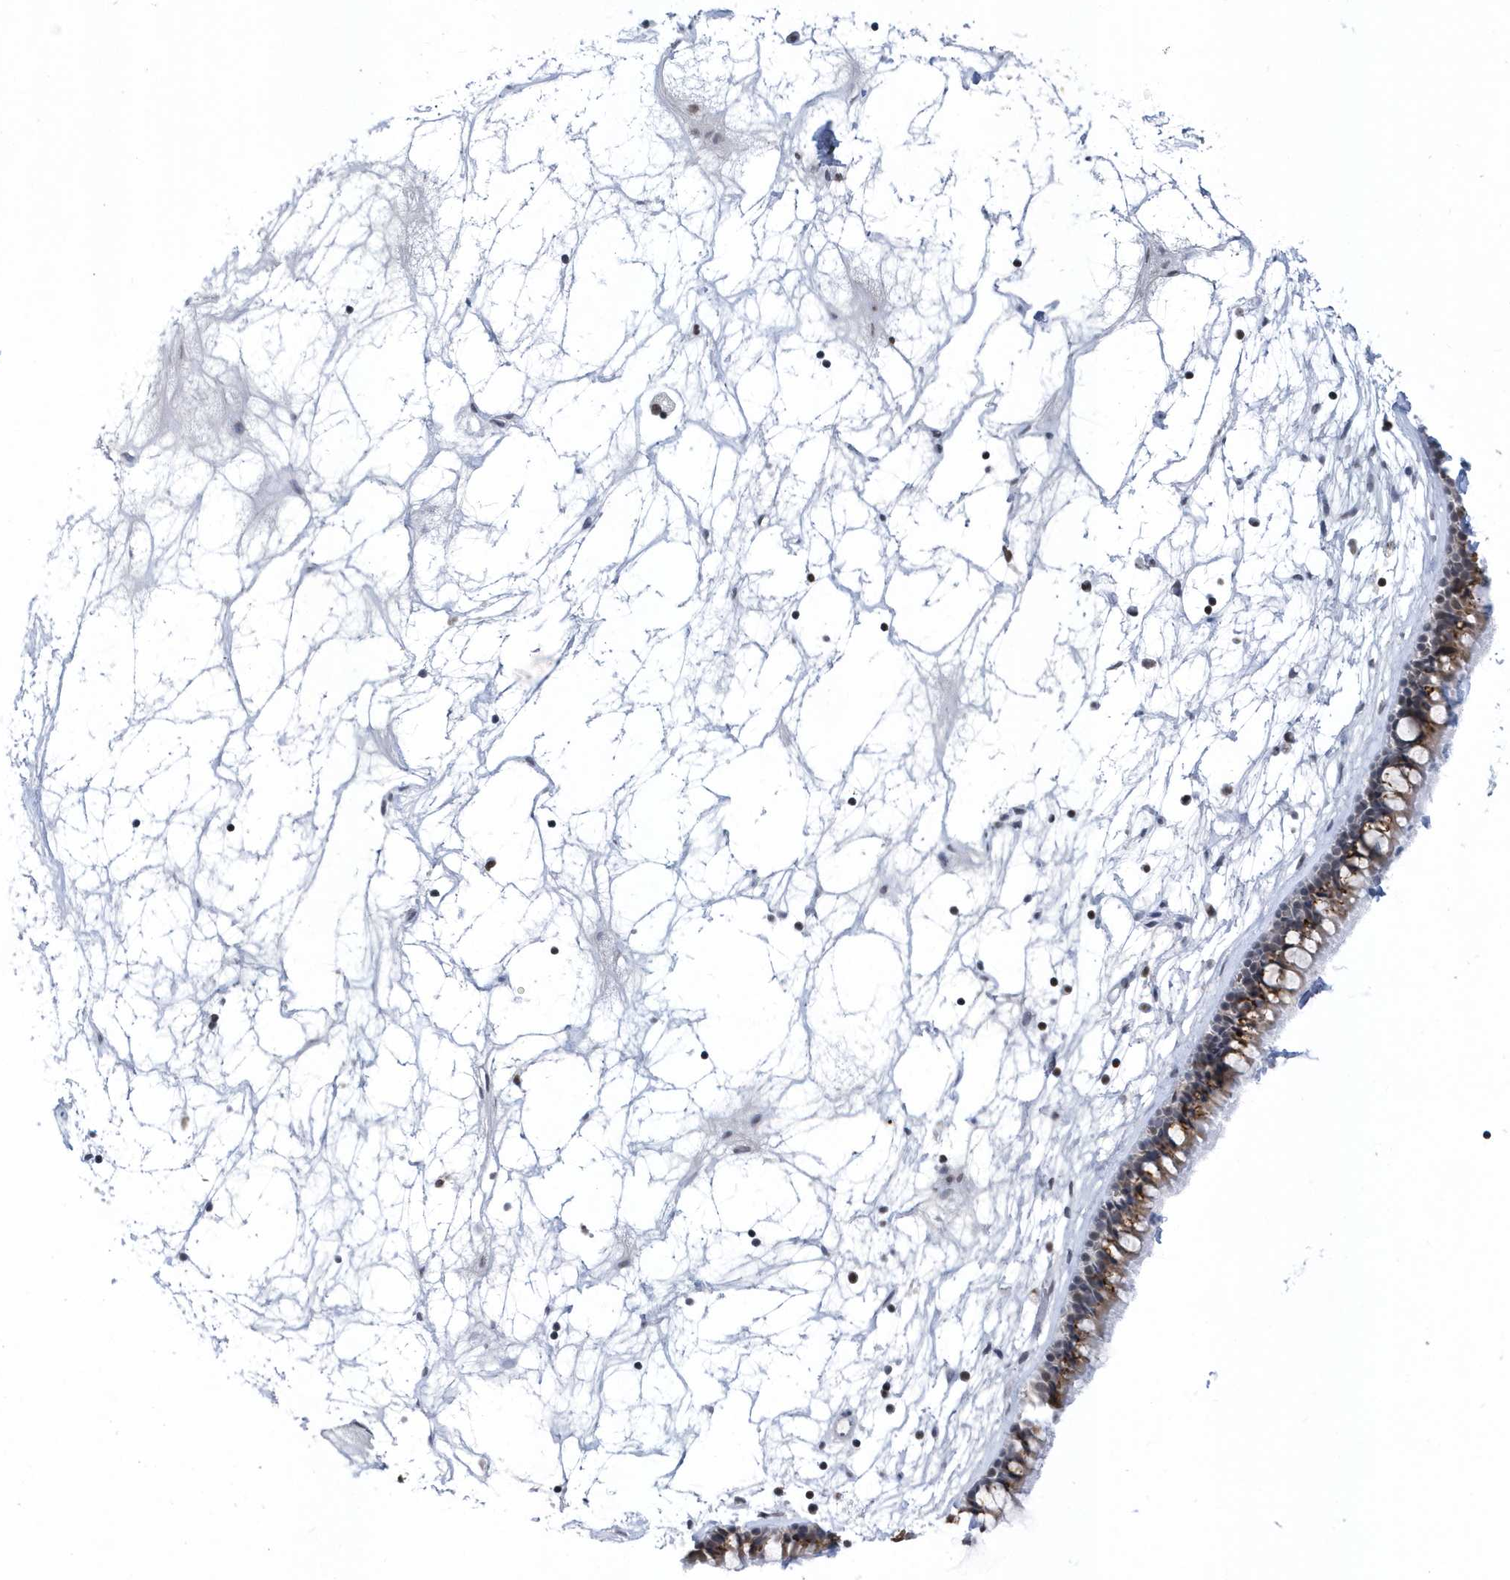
{"staining": {"intensity": "moderate", "quantity": ">75%", "location": "cytoplasmic/membranous"}, "tissue": "nasopharynx", "cell_type": "Respiratory epithelial cells", "image_type": "normal", "snomed": [{"axis": "morphology", "description": "Normal tissue, NOS"}, {"axis": "topography", "description": "Nasopharynx"}], "caption": "Benign nasopharynx reveals moderate cytoplasmic/membranous positivity in about >75% of respiratory epithelial cells.", "gene": "VWA5B2", "patient": {"sex": "male", "age": 64}}